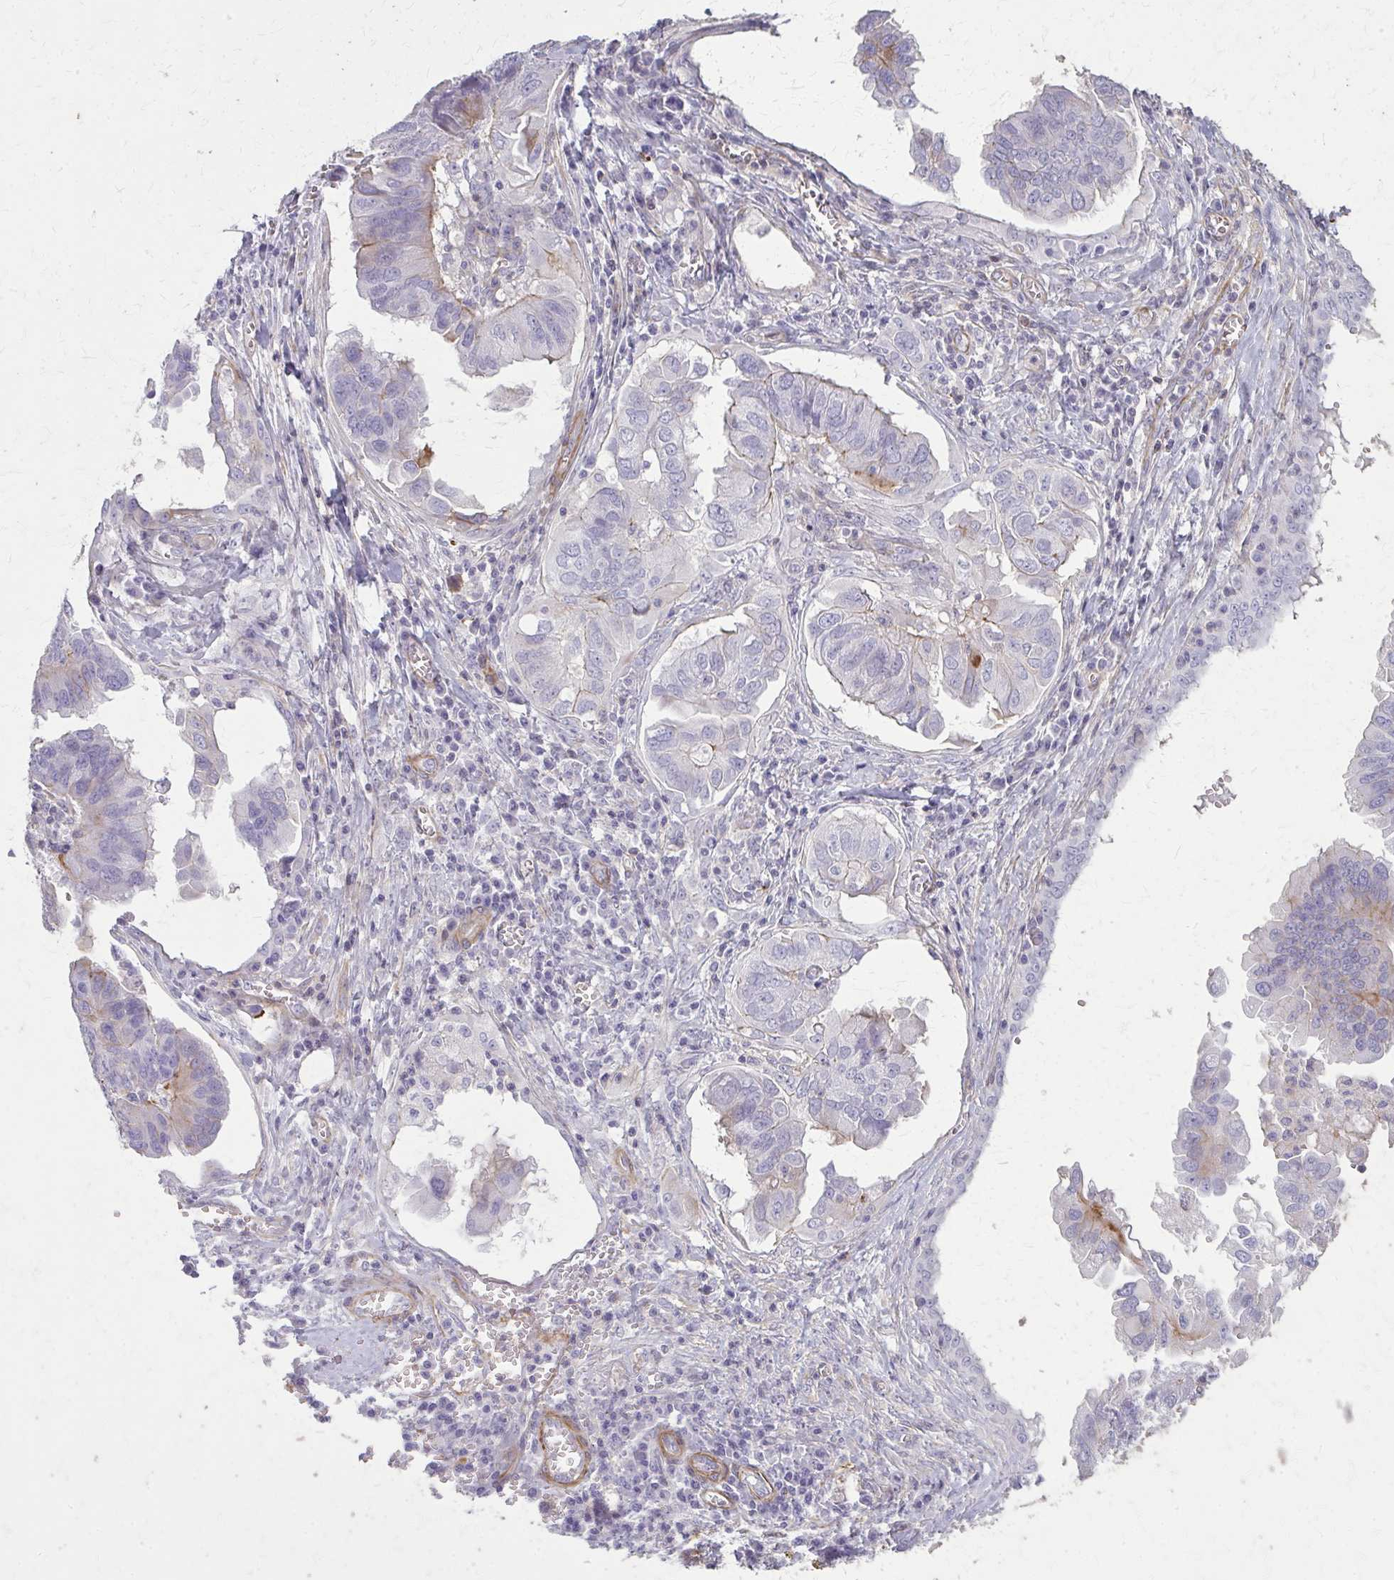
{"staining": {"intensity": "weak", "quantity": "<25%", "location": "cytoplasmic/membranous"}, "tissue": "ovarian cancer", "cell_type": "Tumor cells", "image_type": "cancer", "snomed": [{"axis": "morphology", "description": "Cystadenocarcinoma, serous, NOS"}, {"axis": "topography", "description": "Ovary"}], "caption": "Immunohistochemistry histopathology image of ovarian cancer (serous cystadenocarcinoma) stained for a protein (brown), which exhibits no staining in tumor cells.", "gene": "TENM4", "patient": {"sex": "female", "age": 79}}